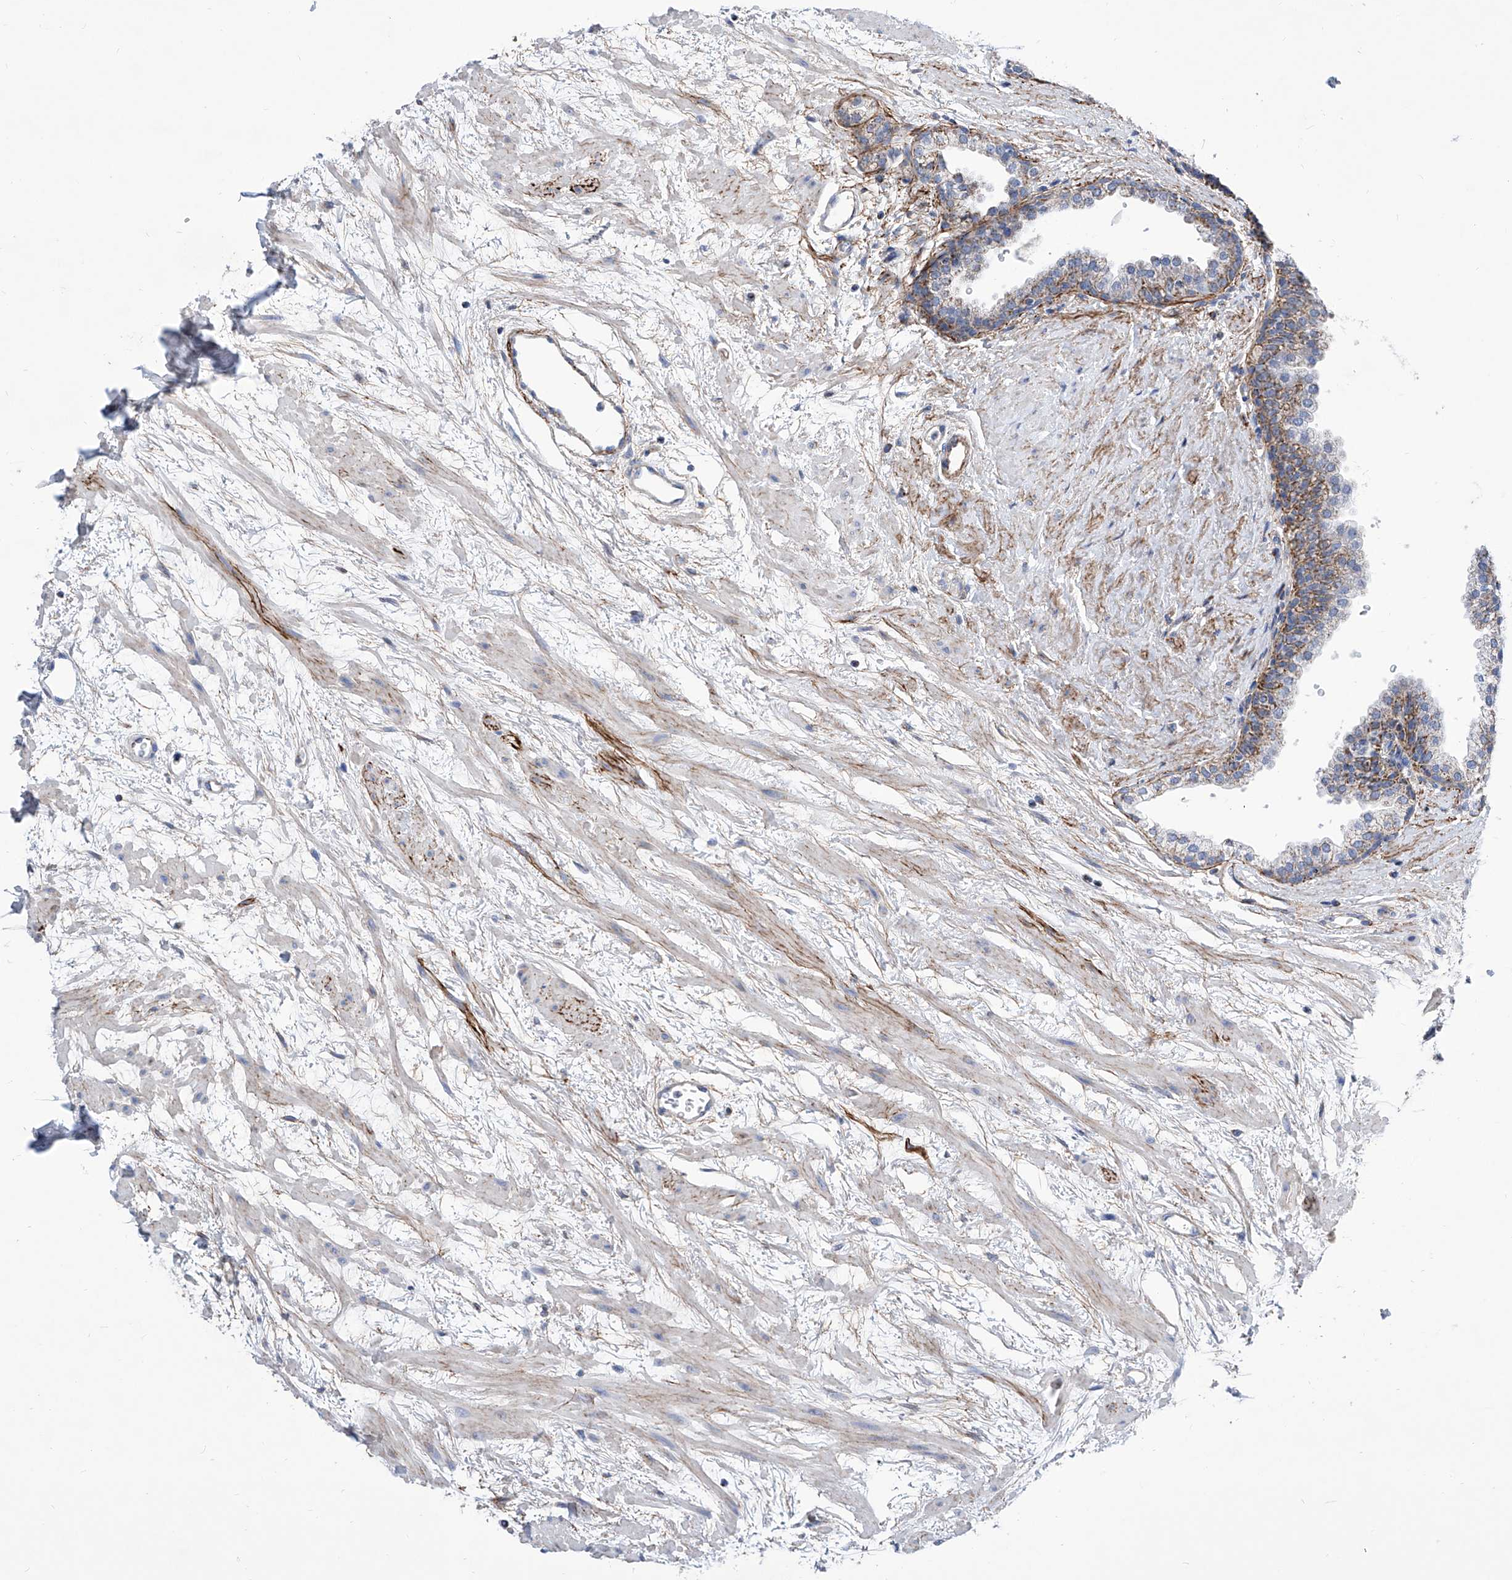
{"staining": {"intensity": "moderate", "quantity": ">75%", "location": "cytoplasmic/membranous"}, "tissue": "prostate", "cell_type": "Glandular cells", "image_type": "normal", "snomed": [{"axis": "morphology", "description": "Normal tissue, NOS"}, {"axis": "topography", "description": "Prostate"}], "caption": "DAB (3,3'-diaminobenzidine) immunohistochemical staining of benign prostate demonstrates moderate cytoplasmic/membranous protein positivity in about >75% of glandular cells.", "gene": "SRBD1", "patient": {"sex": "male", "age": 48}}